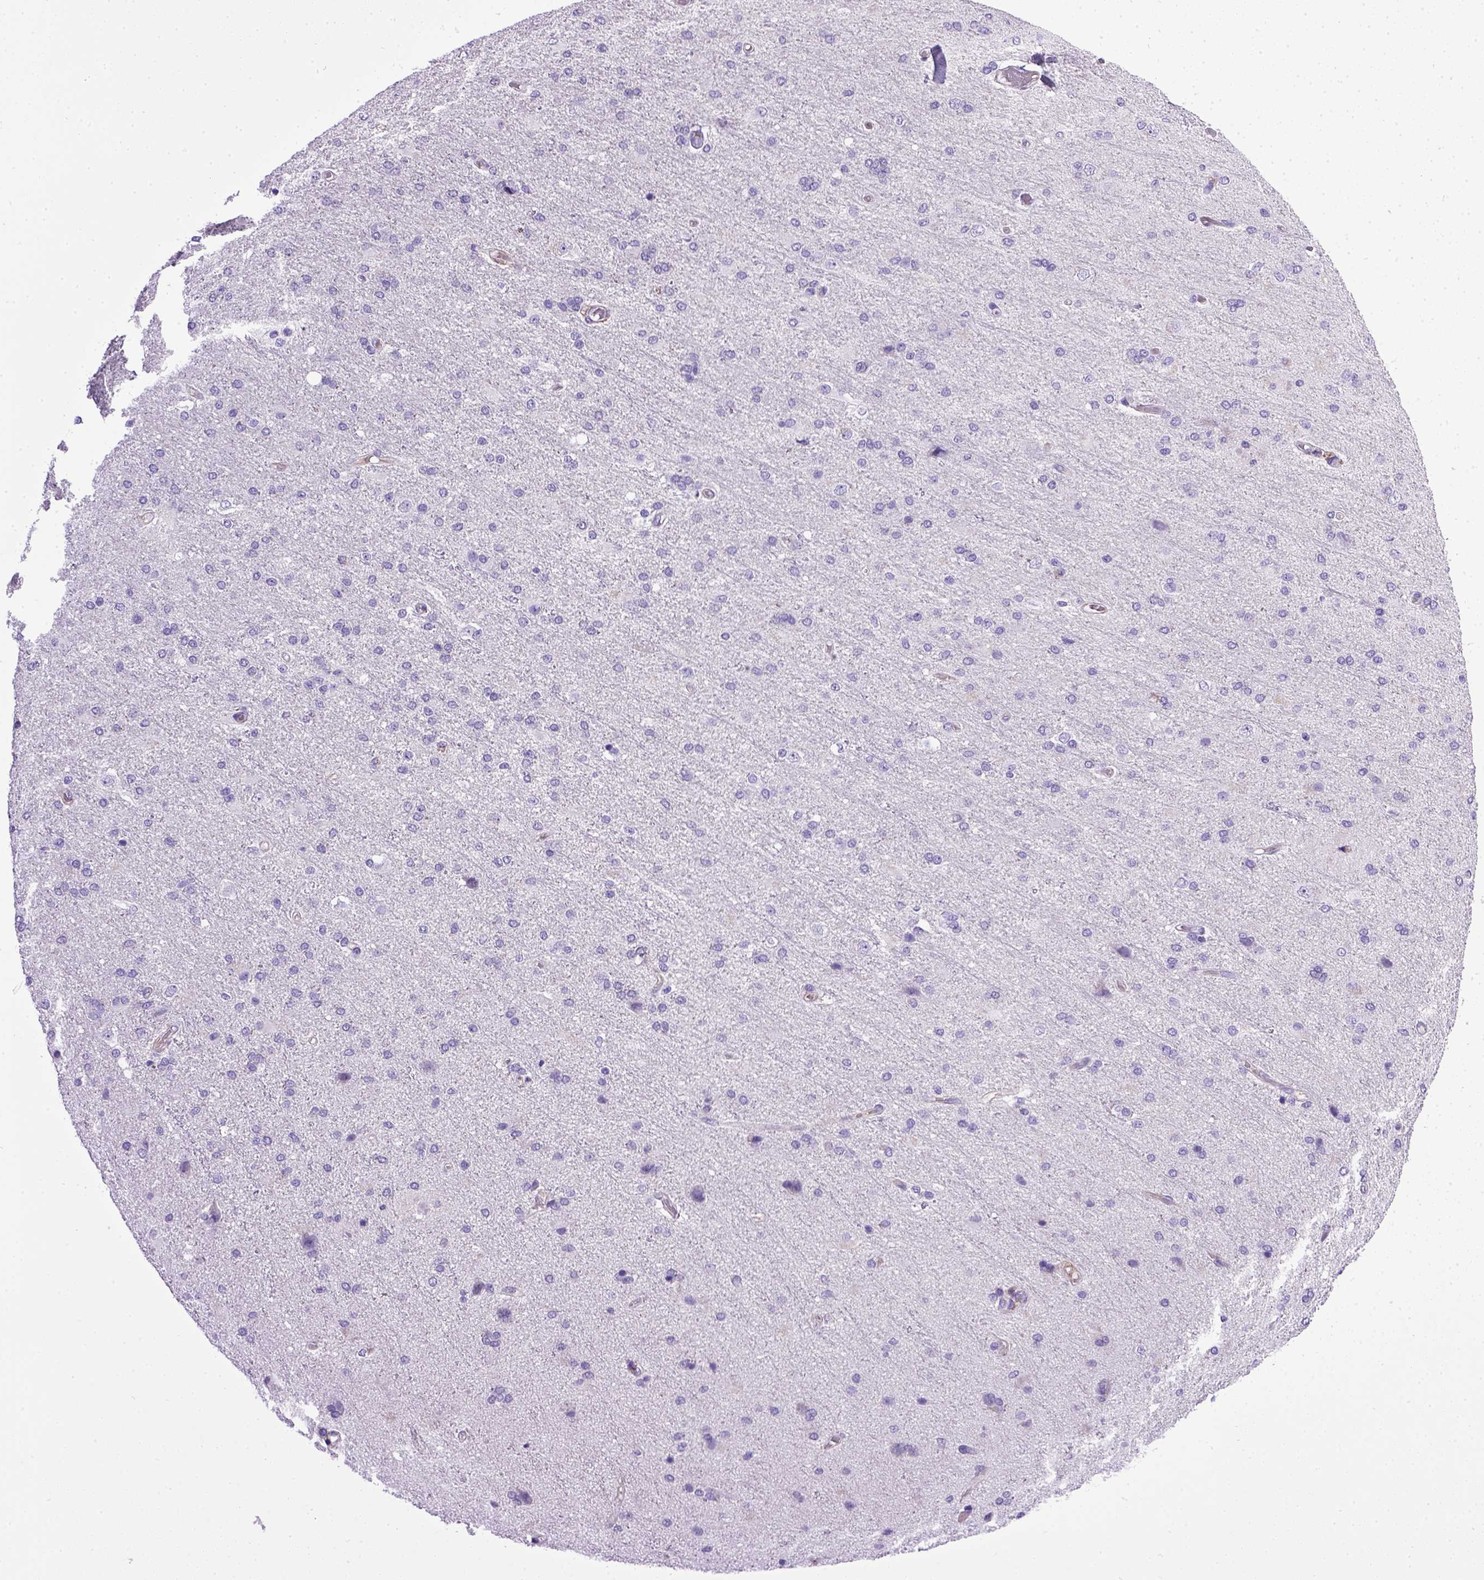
{"staining": {"intensity": "moderate", "quantity": ">75%", "location": "cytoplasmic/membranous"}, "tissue": "cerebral cortex", "cell_type": "Endothelial cells", "image_type": "normal", "snomed": [{"axis": "morphology", "description": "Normal tissue, NOS"}, {"axis": "morphology", "description": "Glioma, malignant, High grade"}, {"axis": "topography", "description": "Cerebral cortex"}], "caption": "Immunohistochemical staining of unremarkable human cerebral cortex demonstrates >75% levels of moderate cytoplasmic/membranous protein positivity in approximately >75% of endothelial cells.", "gene": "ENG", "patient": {"sex": "male", "age": 77}}